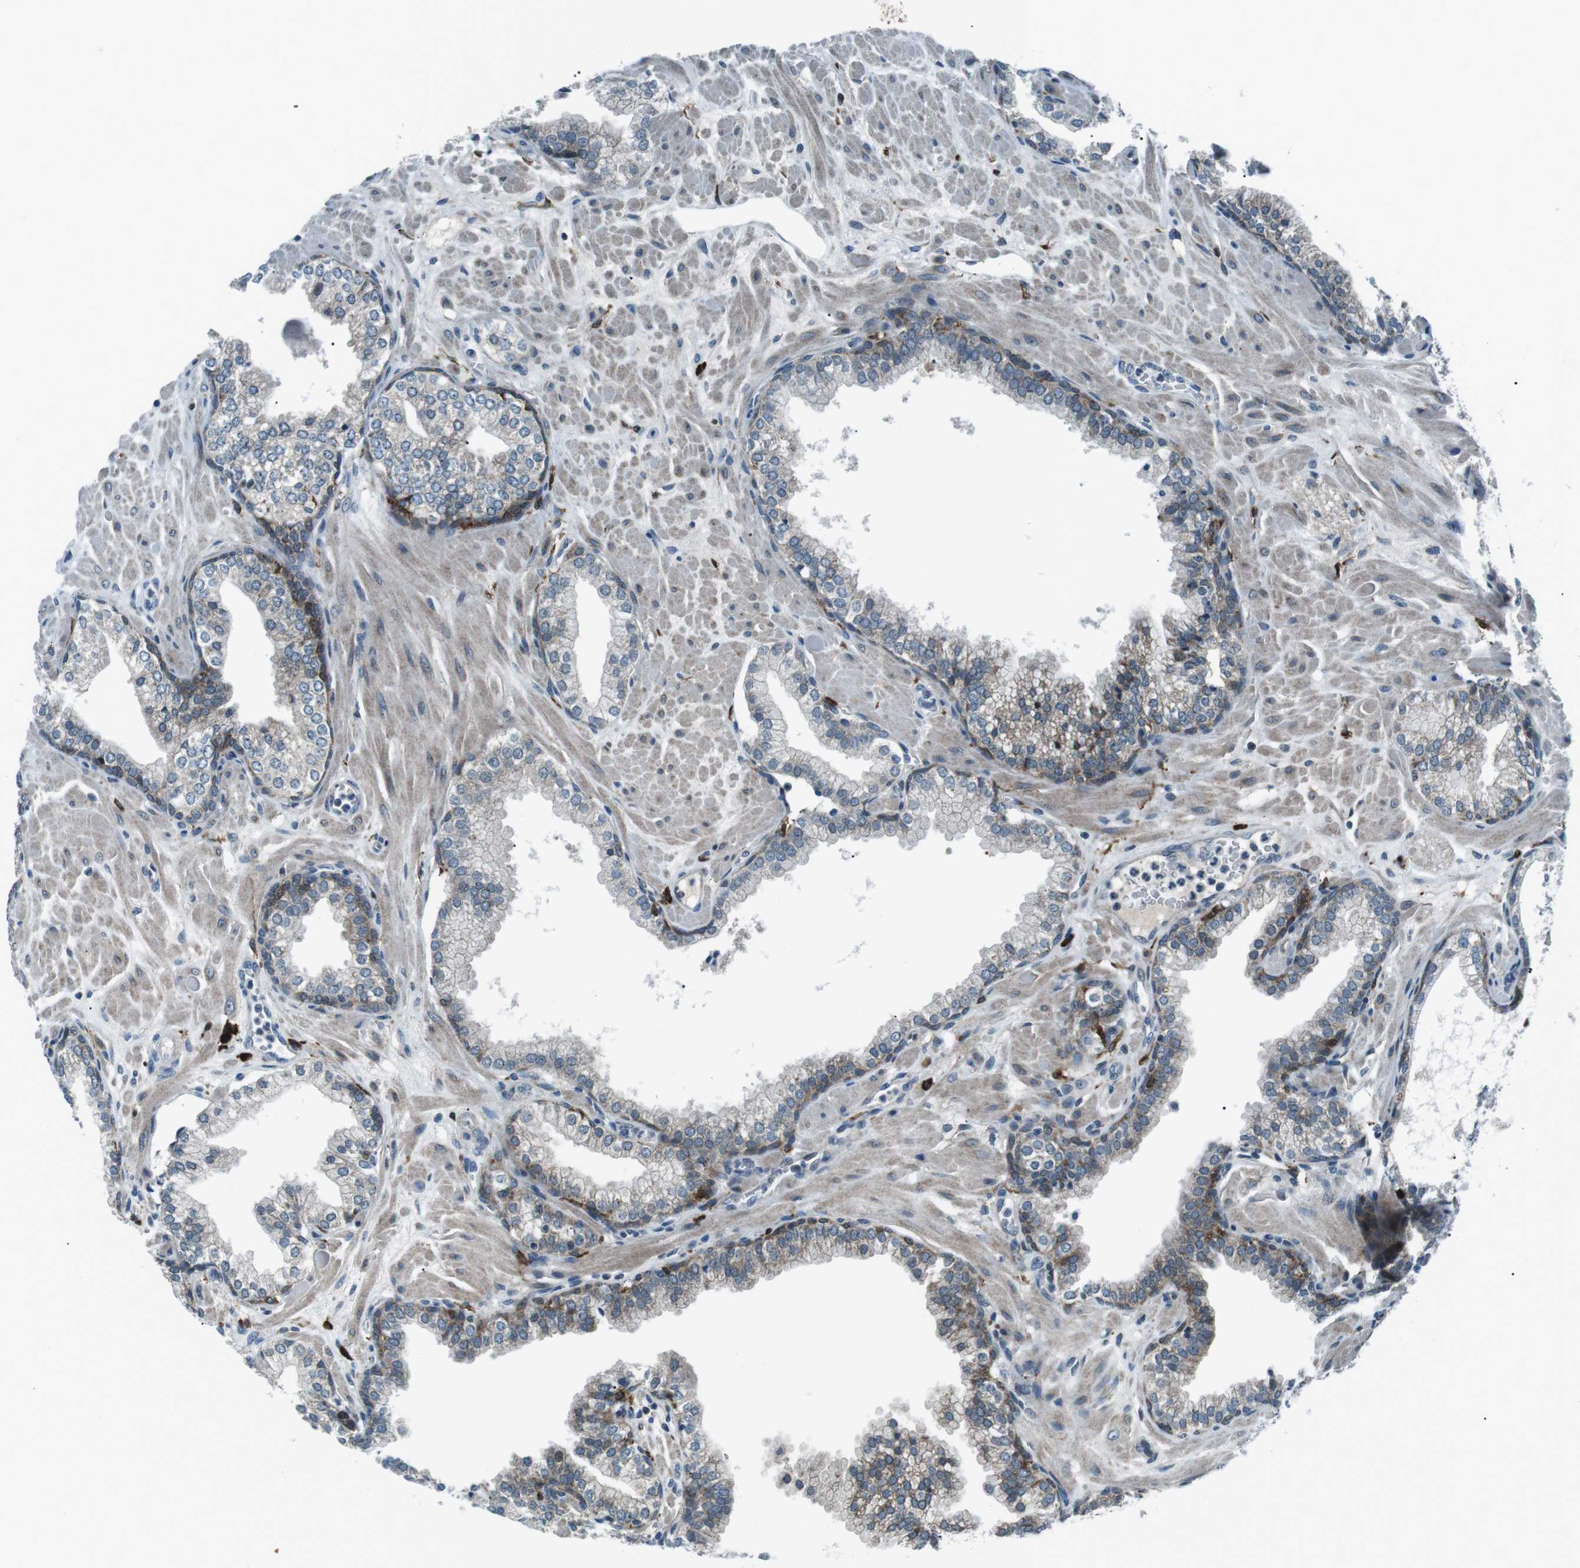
{"staining": {"intensity": "moderate", "quantity": "<25%", "location": "cytoplasmic/membranous"}, "tissue": "prostate", "cell_type": "Glandular cells", "image_type": "normal", "snomed": [{"axis": "morphology", "description": "Normal tissue, NOS"}, {"axis": "morphology", "description": "Urothelial carcinoma, Low grade"}, {"axis": "topography", "description": "Urinary bladder"}, {"axis": "topography", "description": "Prostate"}], "caption": "Immunohistochemistry photomicrograph of unremarkable prostate: human prostate stained using immunohistochemistry reveals low levels of moderate protein expression localized specifically in the cytoplasmic/membranous of glandular cells, appearing as a cytoplasmic/membranous brown color.", "gene": "BLNK", "patient": {"sex": "male", "age": 60}}